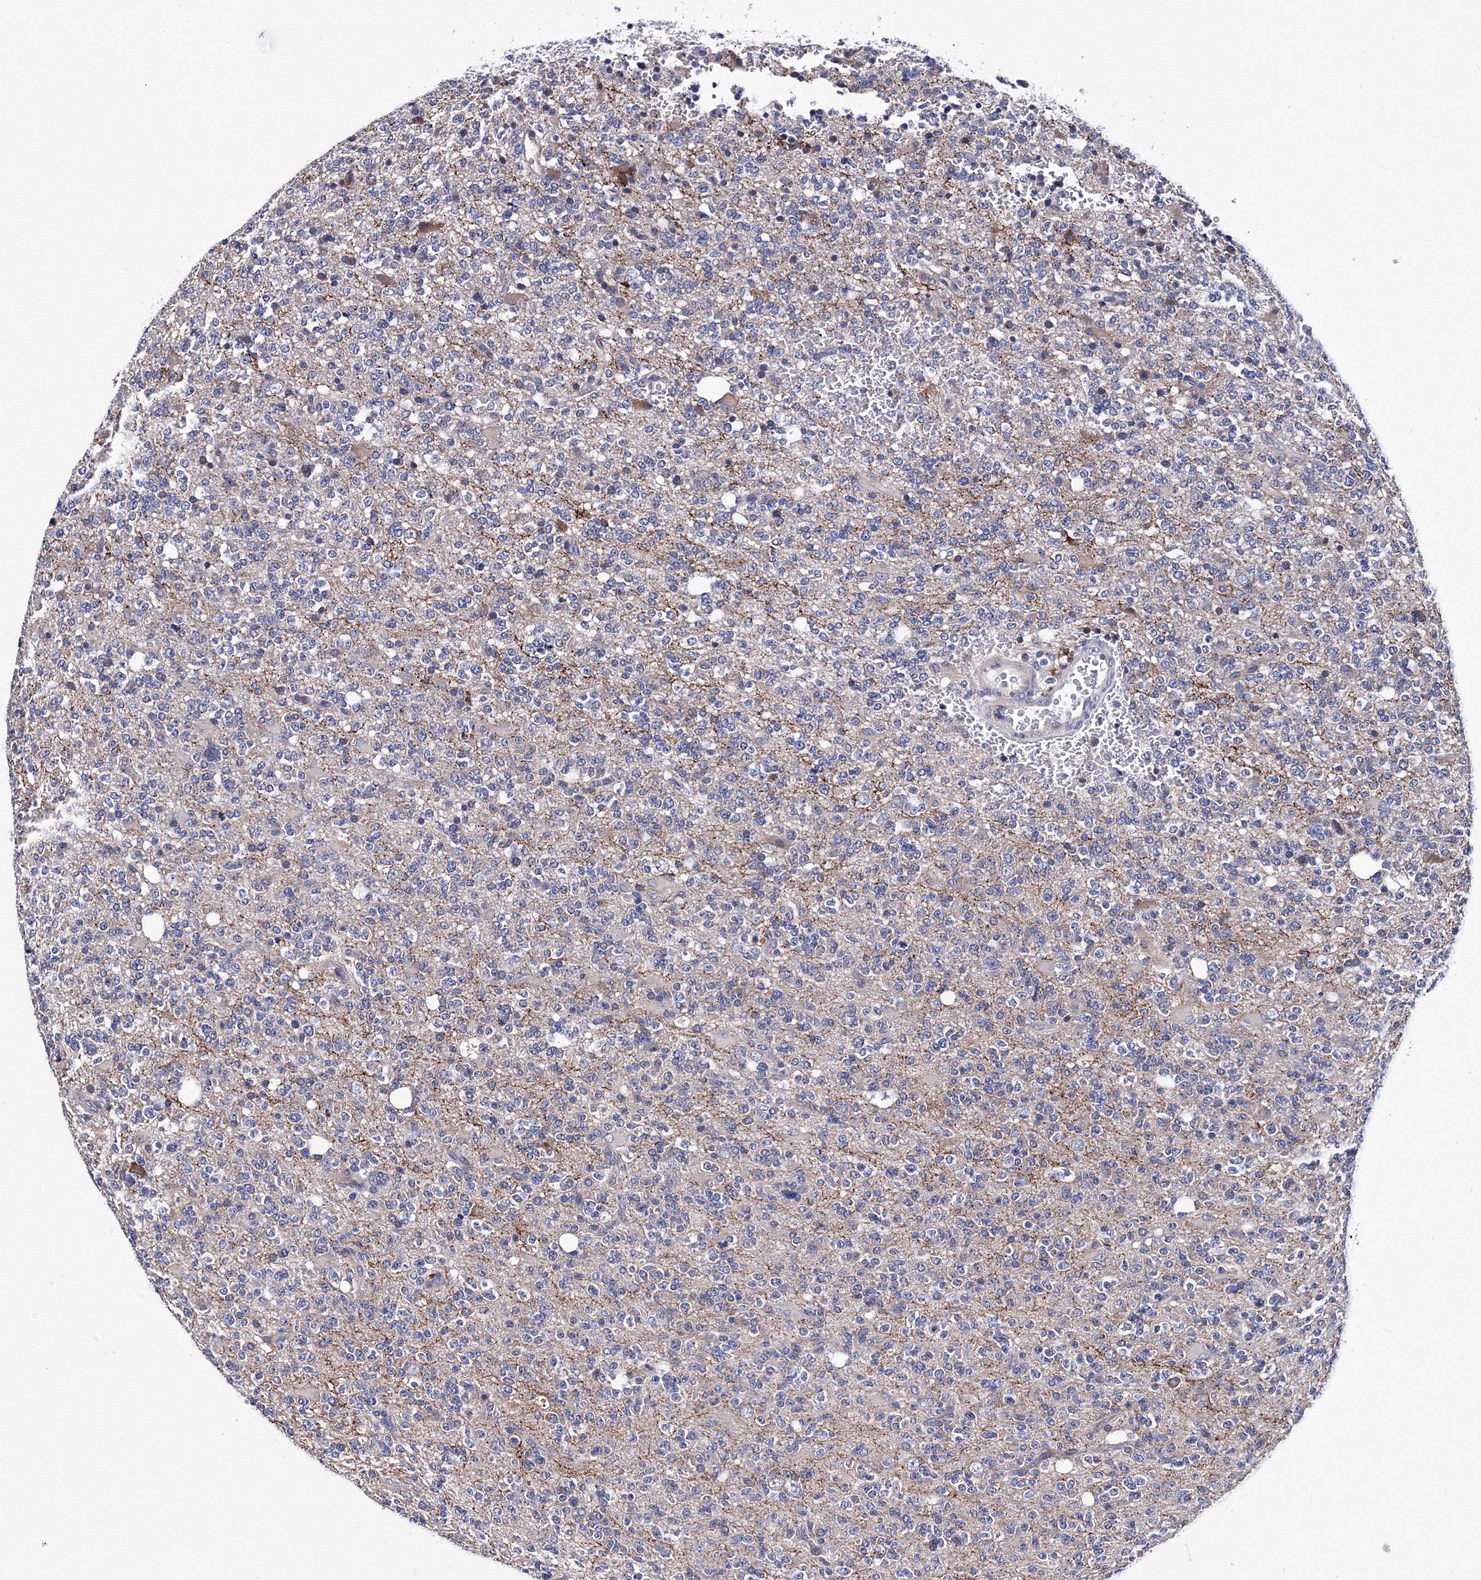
{"staining": {"intensity": "negative", "quantity": "none", "location": "none"}, "tissue": "glioma", "cell_type": "Tumor cells", "image_type": "cancer", "snomed": [{"axis": "morphology", "description": "Glioma, malignant, High grade"}, {"axis": "topography", "description": "Brain"}], "caption": "Human glioma stained for a protein using immunohistochemistry displays no expression in tumor cells.", "gene": "TRPM2", "patient": {"sex": "female", "age": 62}}